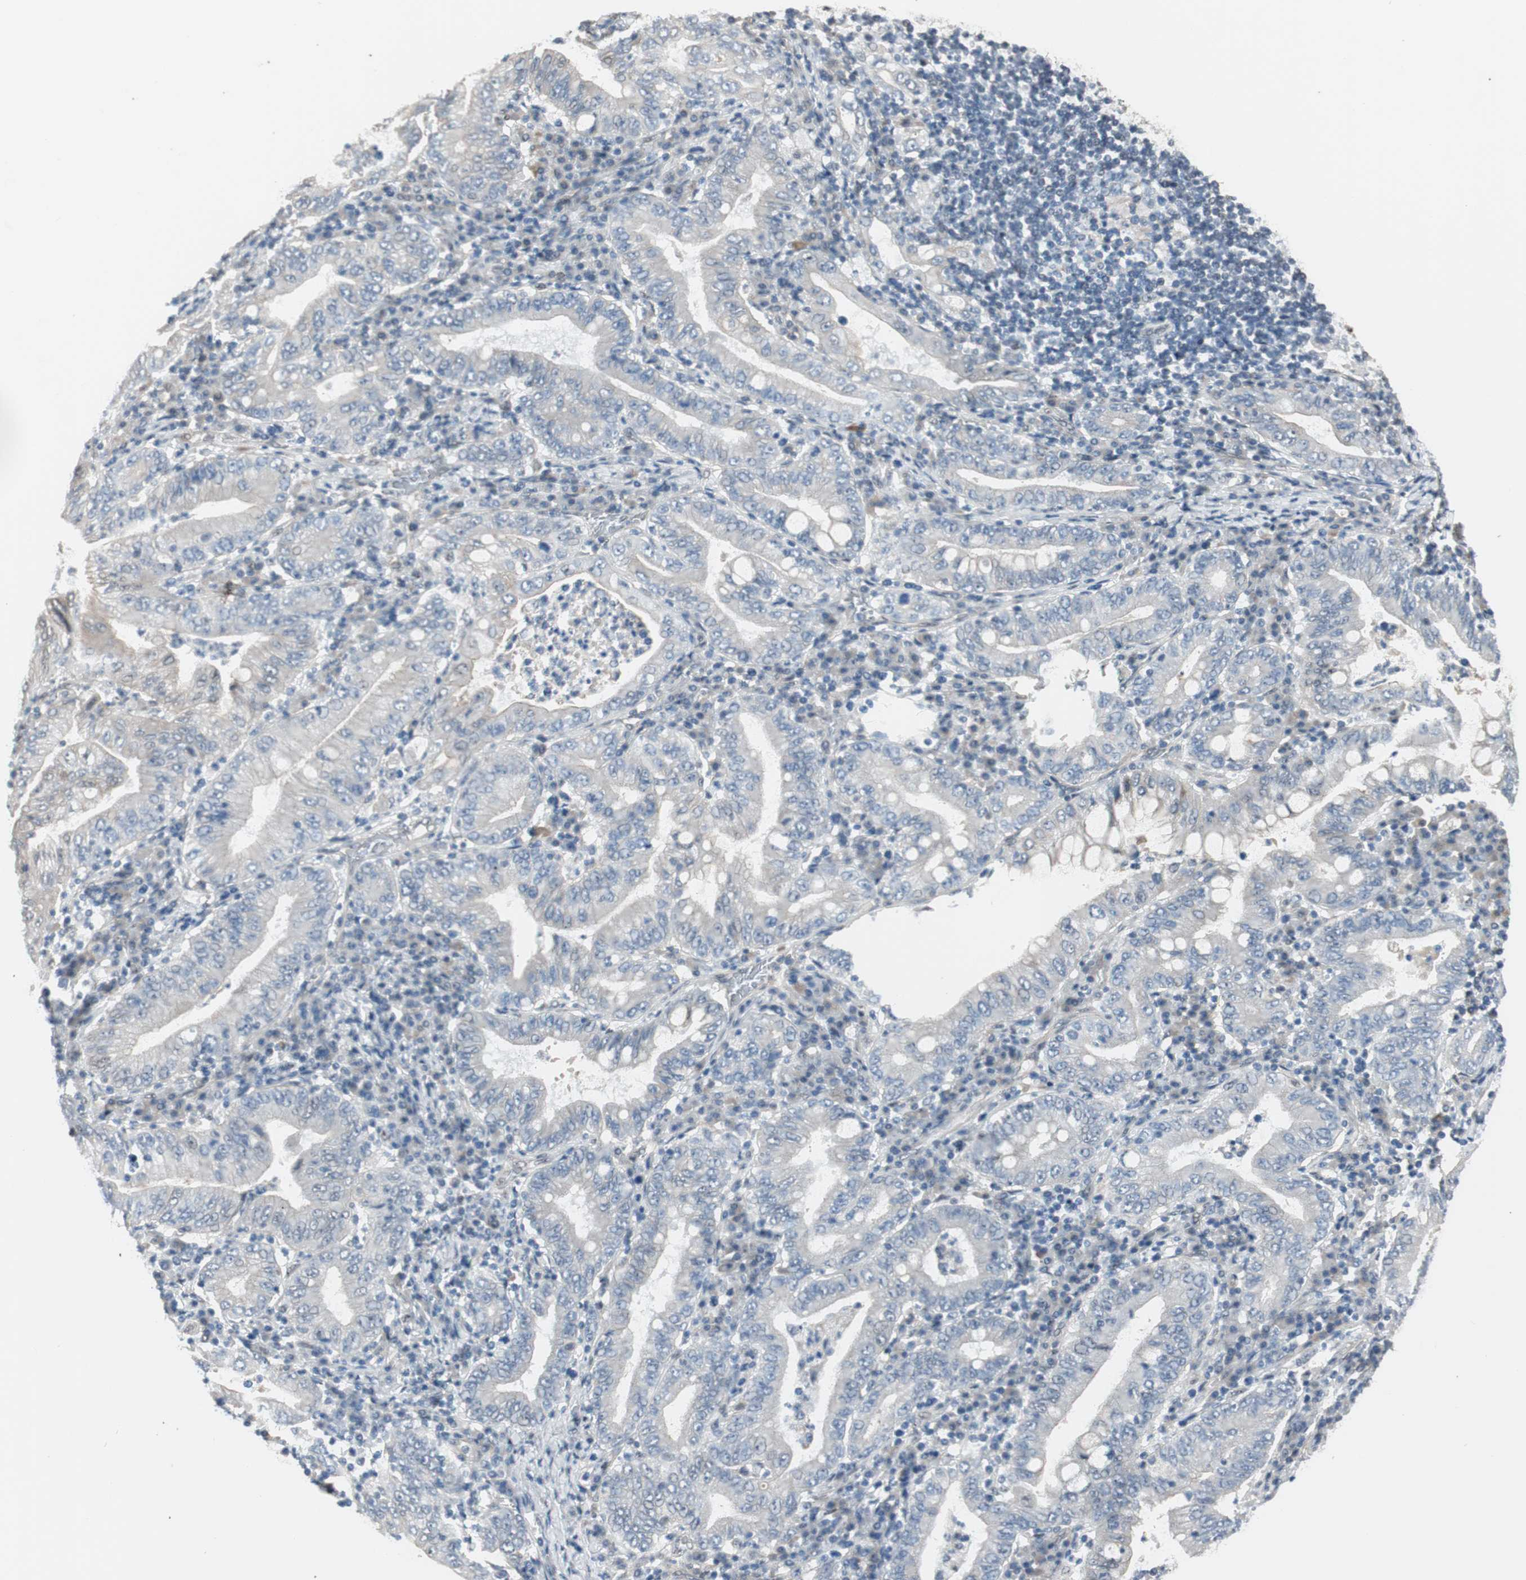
{"staining": {"intensity": "negative", "quantity": "none", "location": "none"}, "tissue": "stomach cancer", "cell_type": "Tumor cells", "image_type": "cancer", "snomed": [{"axis": "morphology", "description": "Normal tissue, NOS"}, {"axis": "morphology", "description": "Adenocarcinoma, NOS"}, {"axis": "topography", "description": "Esophagus"}, {"axis": "topography", "description": "Stomach, upper"}, {"axis": "topography", "description": "Peripheral nerve tissue"}], "caption": "Tumor cells are negative for protein expression in human stomach cancer.", "gene": "PML", "patient": {"sex": "male", "age": 62}}